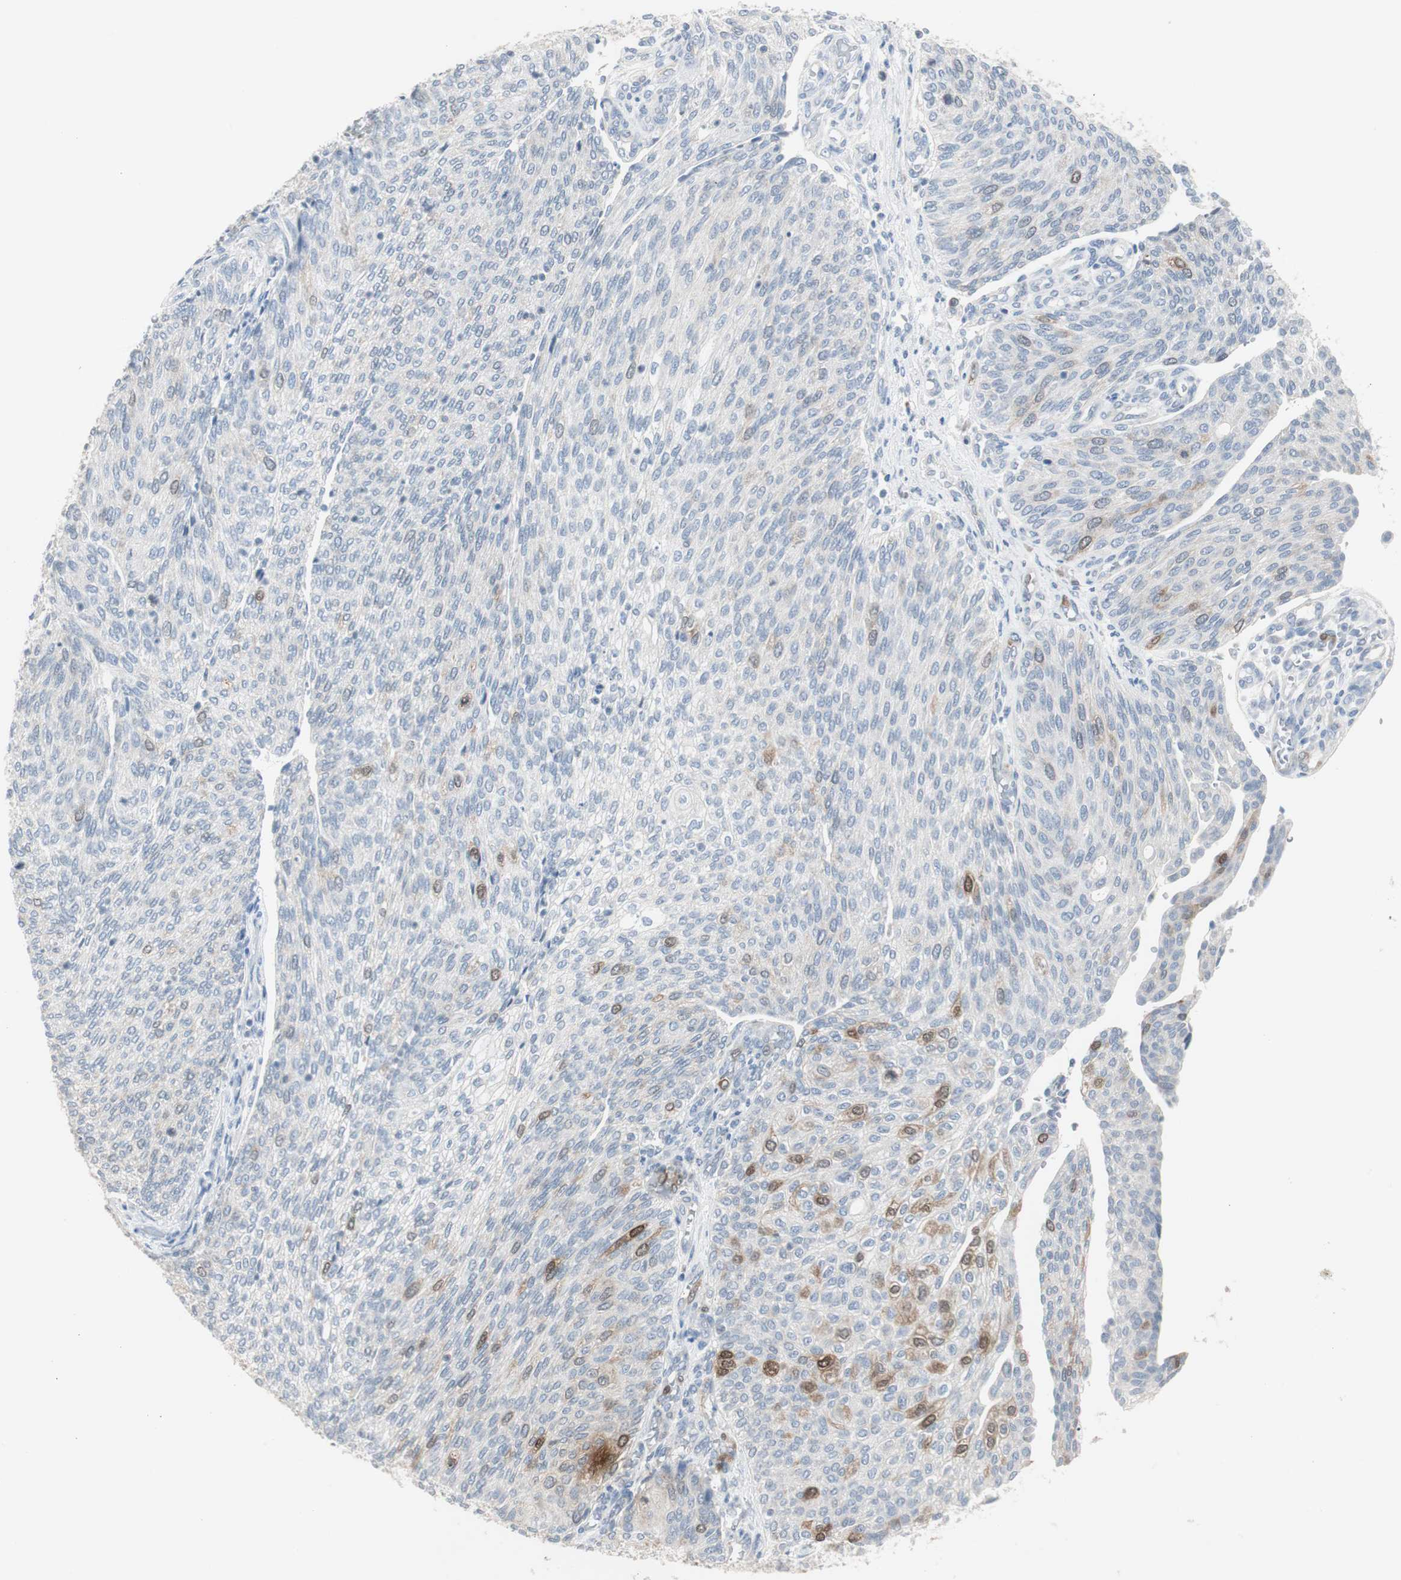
{"staining": {"intensity": "weak", "quantity": "<25%", "location": "cytoplasmic/membranous"}, "tissue": "urothelial cancer", "cell_type": "Tumor cells", "image_type": "cancer", "snomed": [{"axis": "morphology", "description": "Urothelial carcinoma, Low grade"}, {"axis": "topography", "description": "Urinary bladder"}], "caption": "An image of human urothelial carcinoma (low-grade) is negative for staining in tumor cells.", "gene": "TK1", "patient": {"sex": "female", "age": 79}}